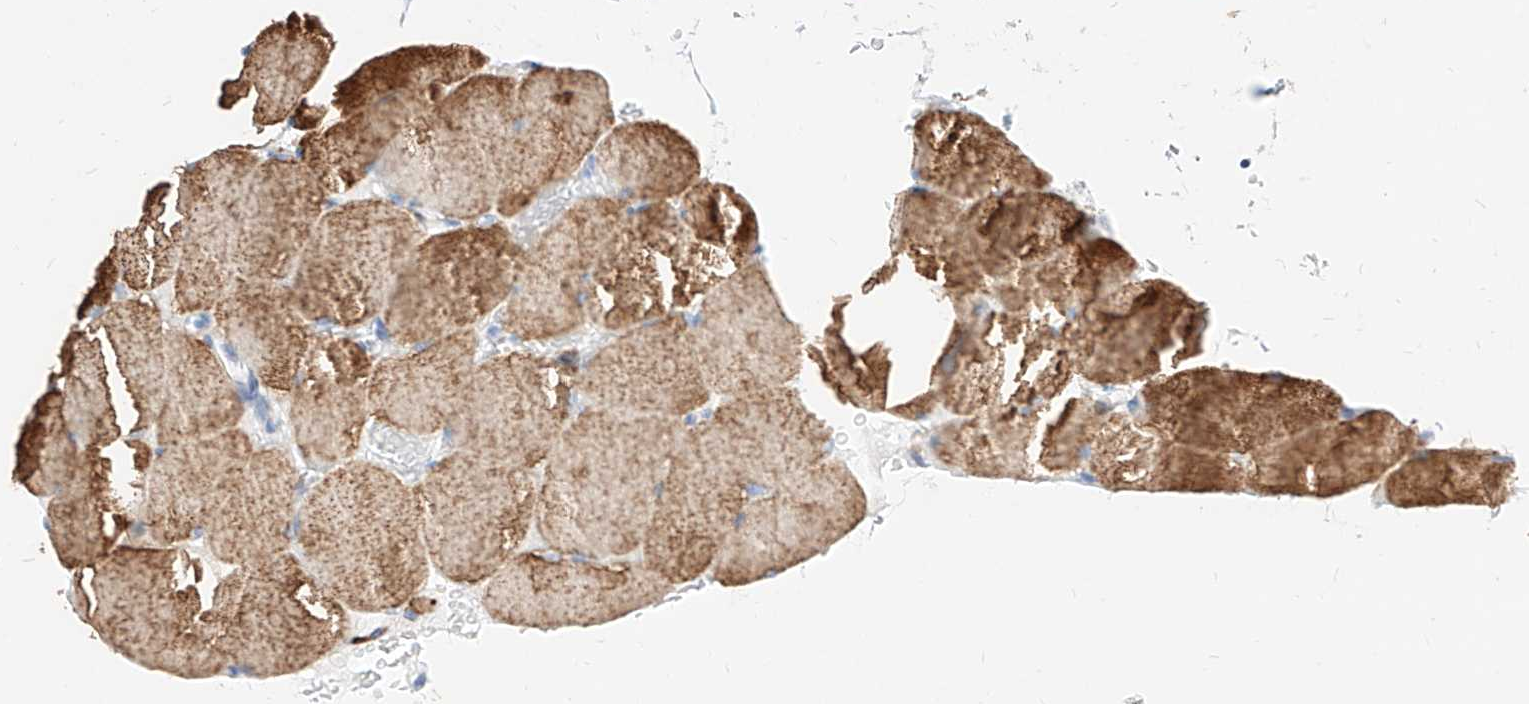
{"staining": {"intensity": "moderate", "quantity": ">75%", "location": "cytoplasmic/membranous"}, "tissue": "skeletal muscle", "cell_type": "Myocytes", "image_type": "normal", "snomed": [{"axis": "morphology", "description": "Normal tissue, NOS"}, {"axis": "topography", "description": "Skeletal muscle"}, {"axis": "topography", "description": "Parathyroid gland"}], "caption": "Skeletal muscle stained for a protein (brown) shows moderate cytoplasmic/membranous positive expression in approximately >75% of myocytes.", "gene": "C6orf62", "patient": {"sex": "female", "age": 37}}